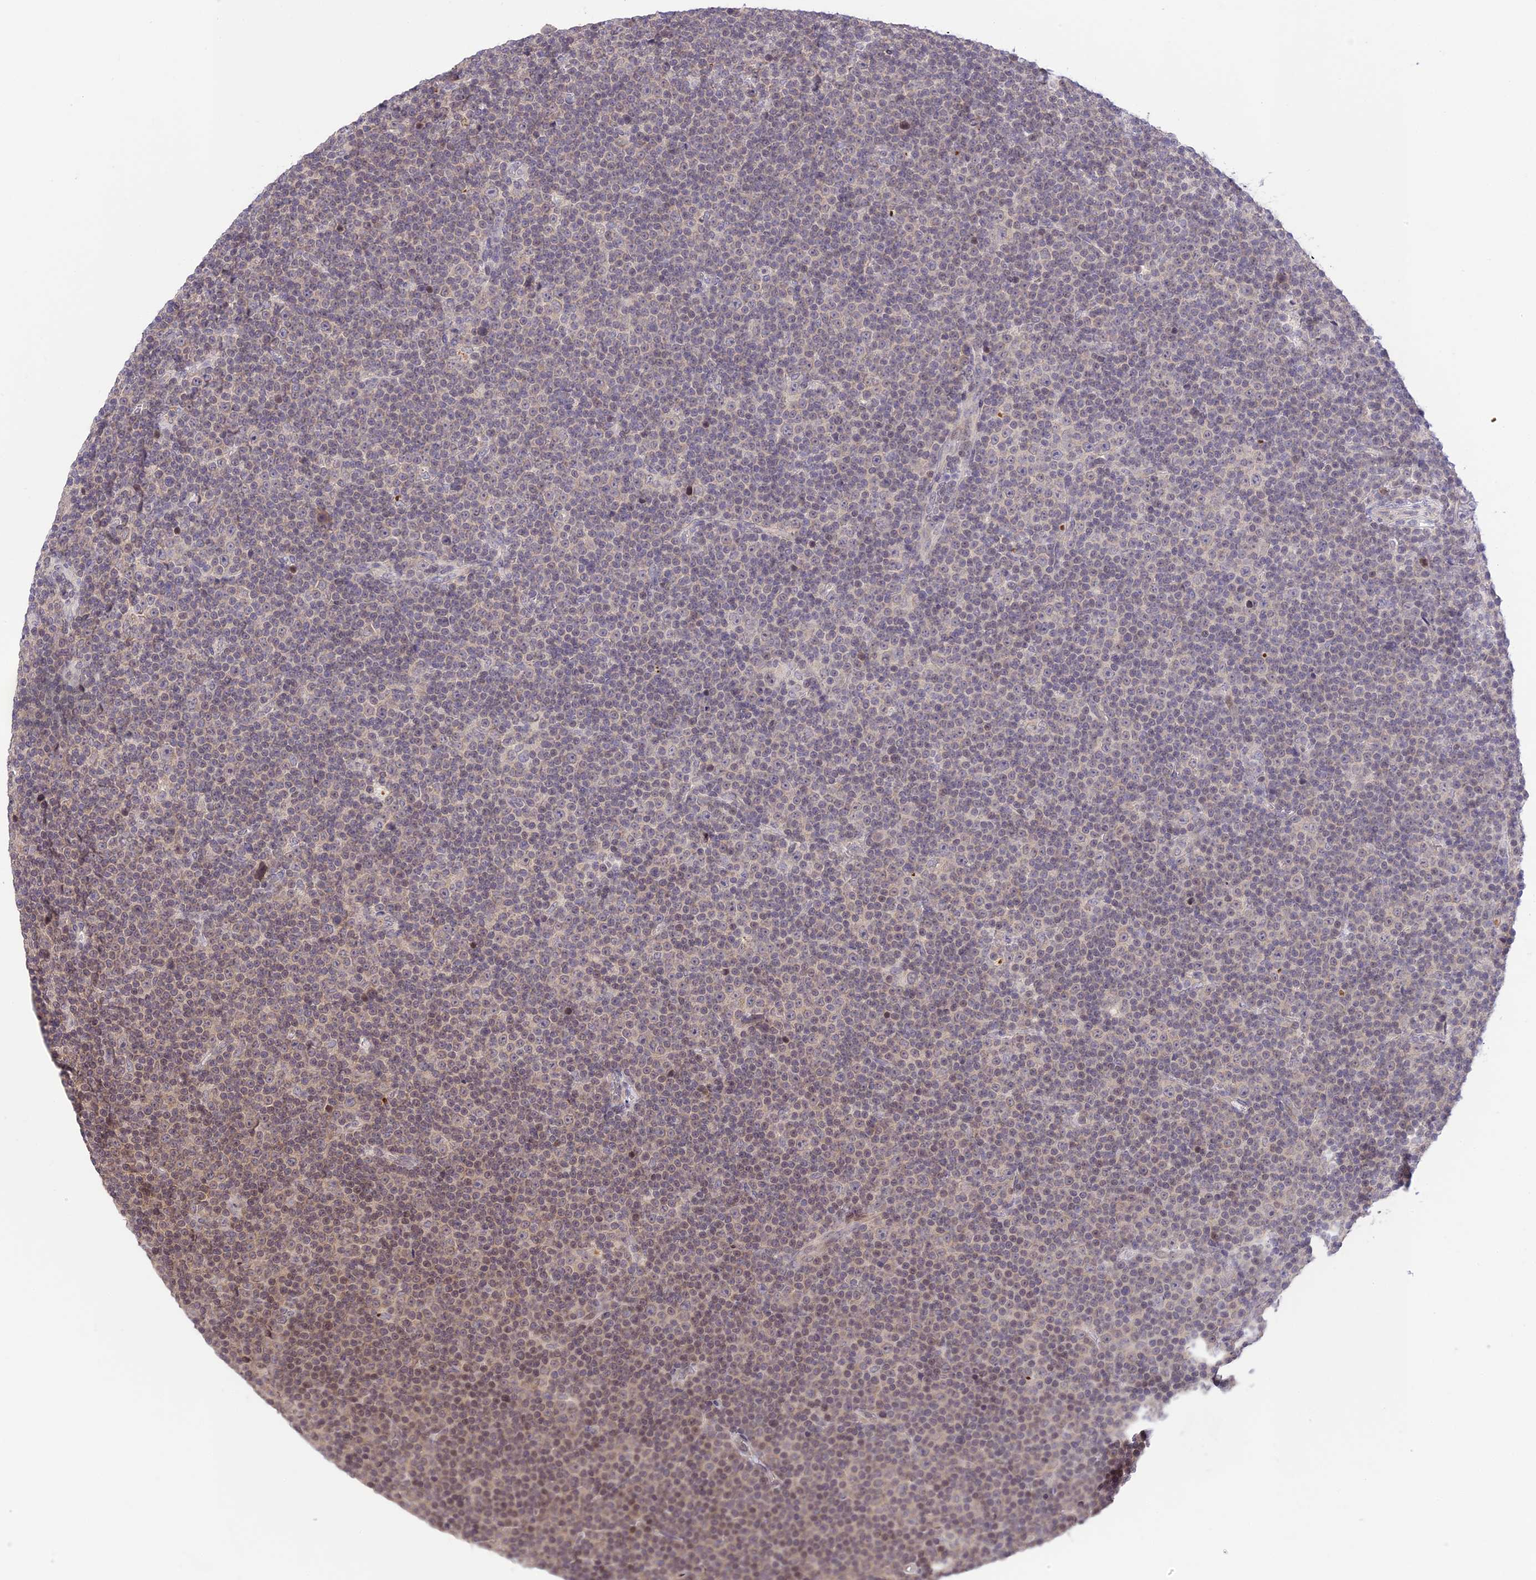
{"staining": {"intensity": "weak", "quantity": "<25%", "location": "nuclear"}, "tissue": "lymphoma", "cell_type": "Tumor cells", "image_type": "cancer", "snomed": [{"axis": "morphology", "description": "Malignant lymphoma, non-Hodgkin's type, Low grade"}, {"axis": "topography", "description": "Lymph node"}], "caption": "Protein analysis of lymphoma shows no significant staining in tumor cells.", "gene": "TEKT1", "patient": {"sex": "female", "age": 67}}